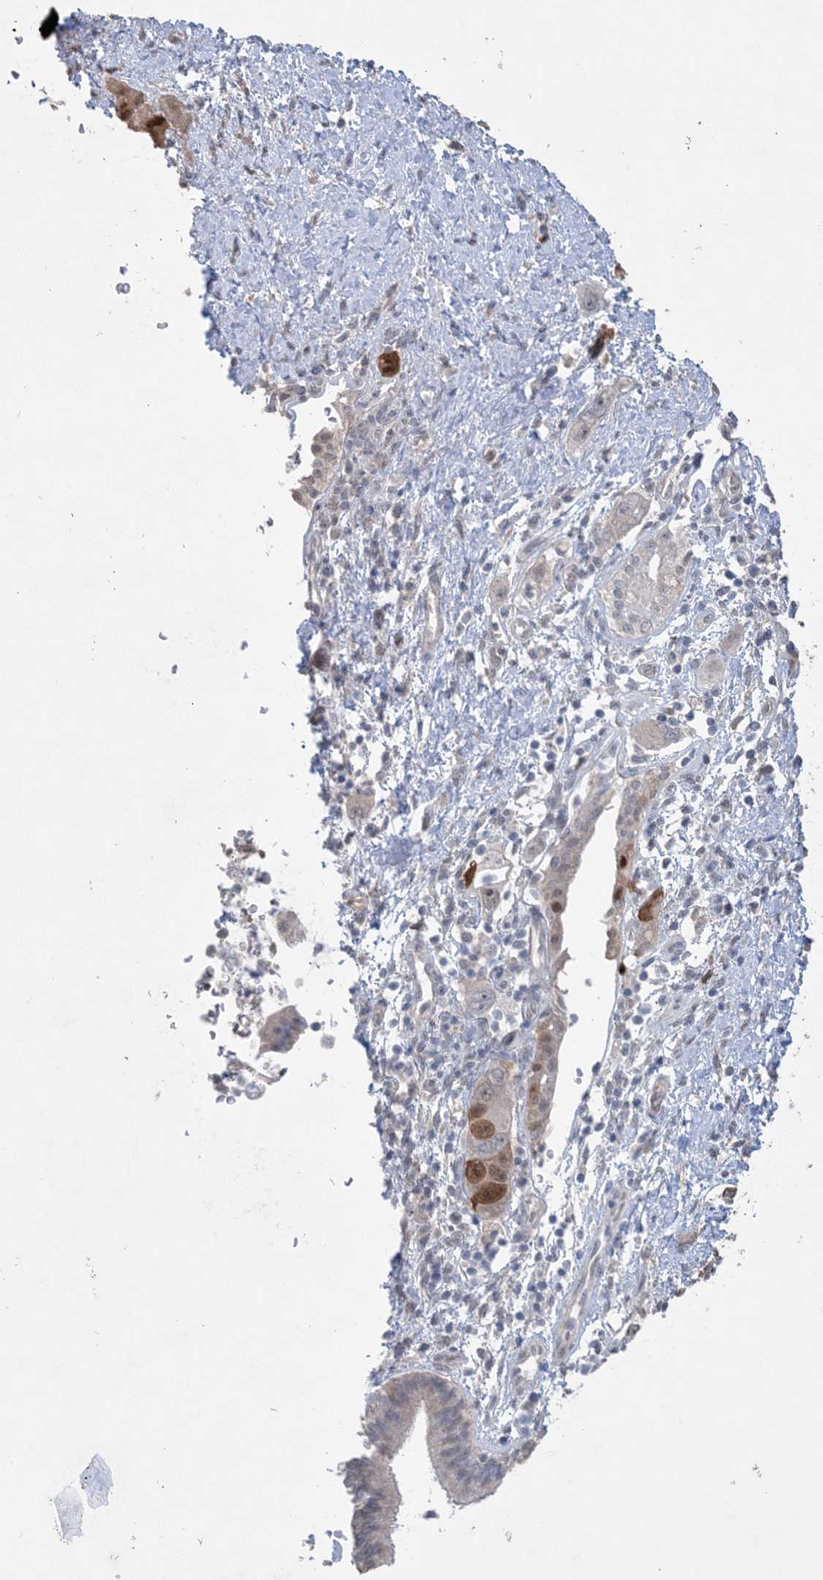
{"staining": {"intensity": "moderate", "quantity": "<25%", "location": "cytoplasmic/membranous,nuclear"}, "tissue": "pancreatic cancer", "cell_type": "Tumor cells", "image_type": "cancer", "snomed": [{"axis": "morphology", "description": "Adenocarcinoma, NOS"}, {"axis": "topography", "description": "Pancreas"}], "caption": "Brown immunohistochemical staining in pancreatic cancer (adenocarcinoma) demonstrates moderate cytoplasmic/membranous and nuclear staining in approximately <25% of tumor cells.", "gene": "HMGCS1", "patient": {"sex": "female", "age": 73}}